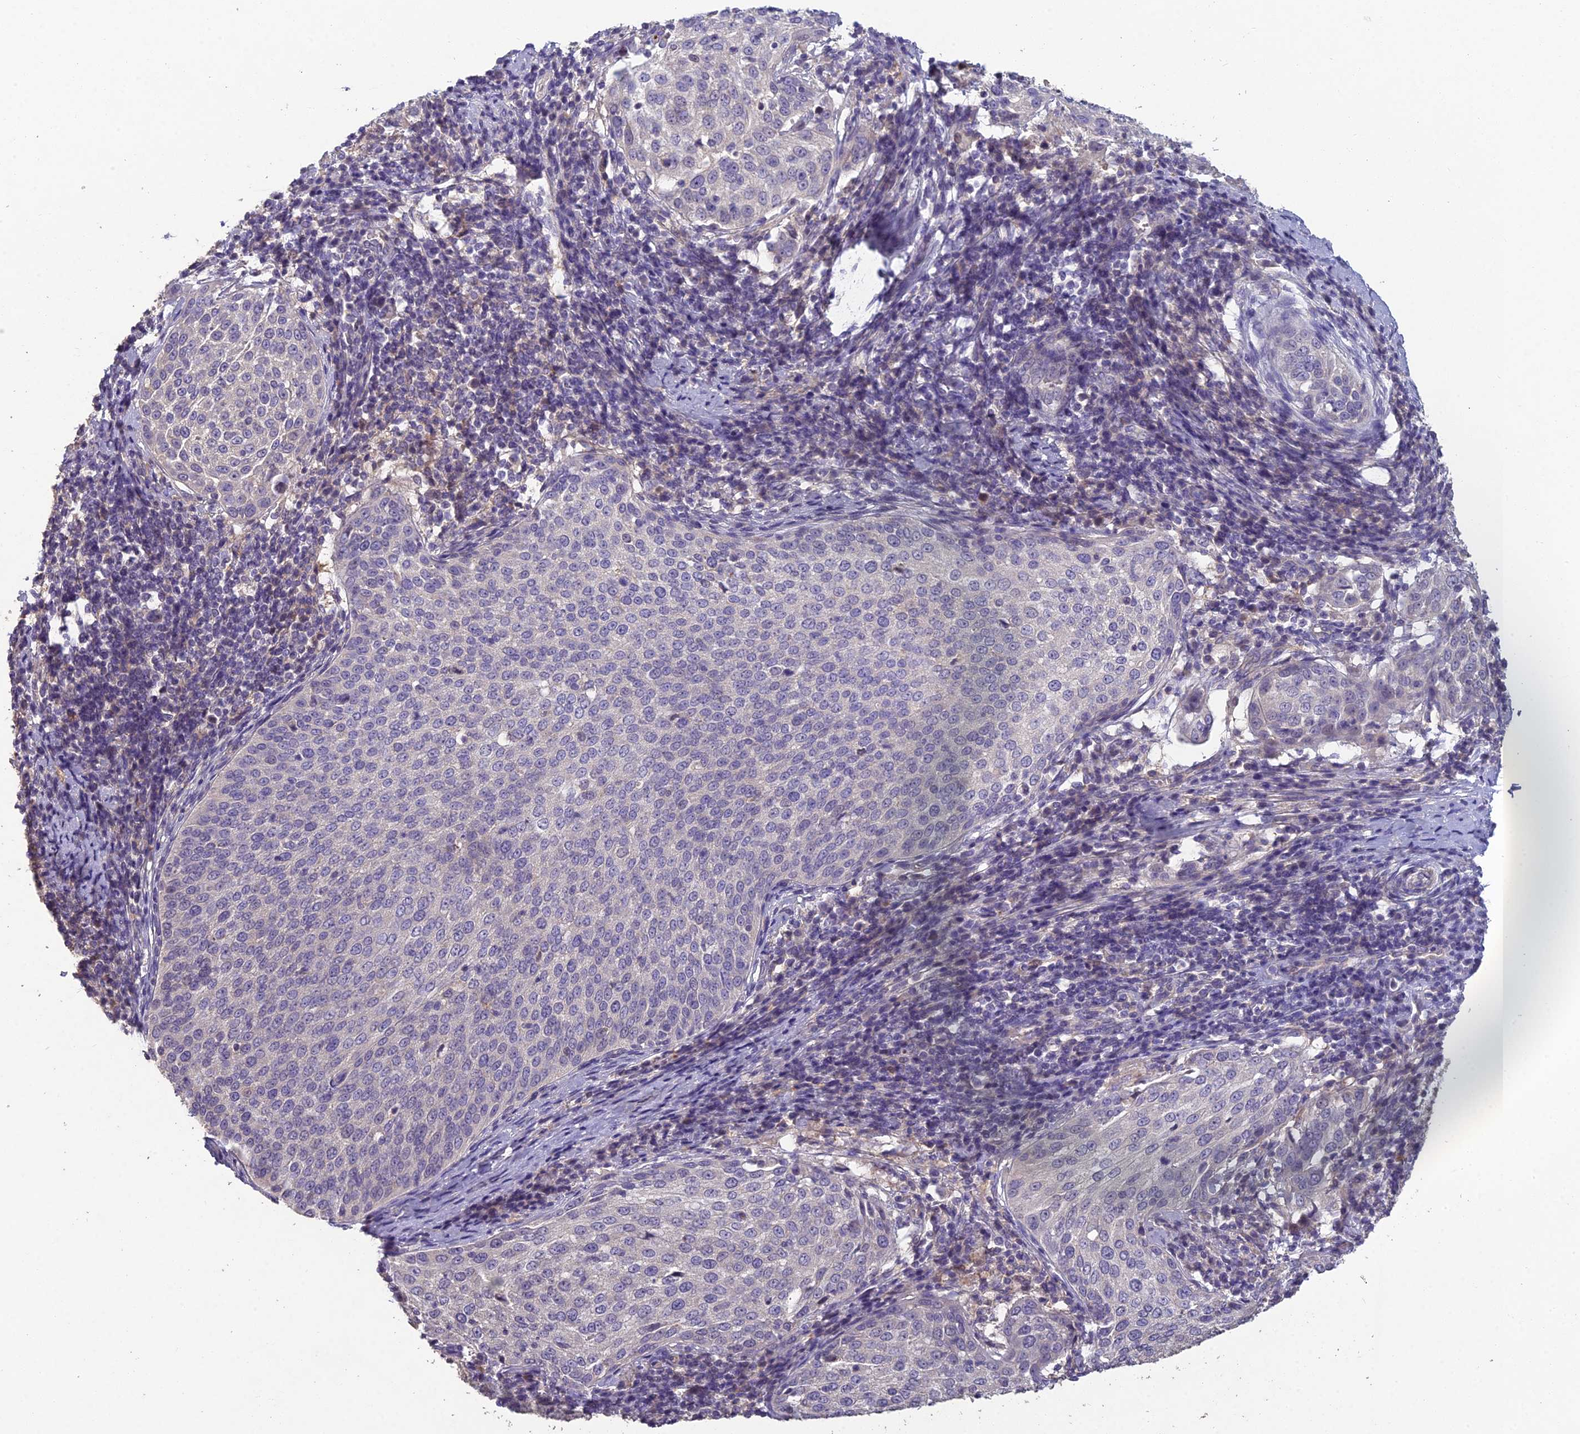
{"staining": {"intensity": "negative", "quantity": "none", "location": "none"}, "tissue": "cervical cancer", "cell_type": "Tumor cells", "image_type": "cancer", "snomed": [{"axis": "morphology", "description": "Squamous cell carcinoma, NOS"}, {"axis": "topography", "description": "Cervix"}], "caption": "Cervical squamous cell carcinoma stained for a protein using immunohistochemistry (IHC) demonstrates no positivity tumor cells.", "gene": "CEACAM16", "patient": {"sex": "female", "age": 57}}